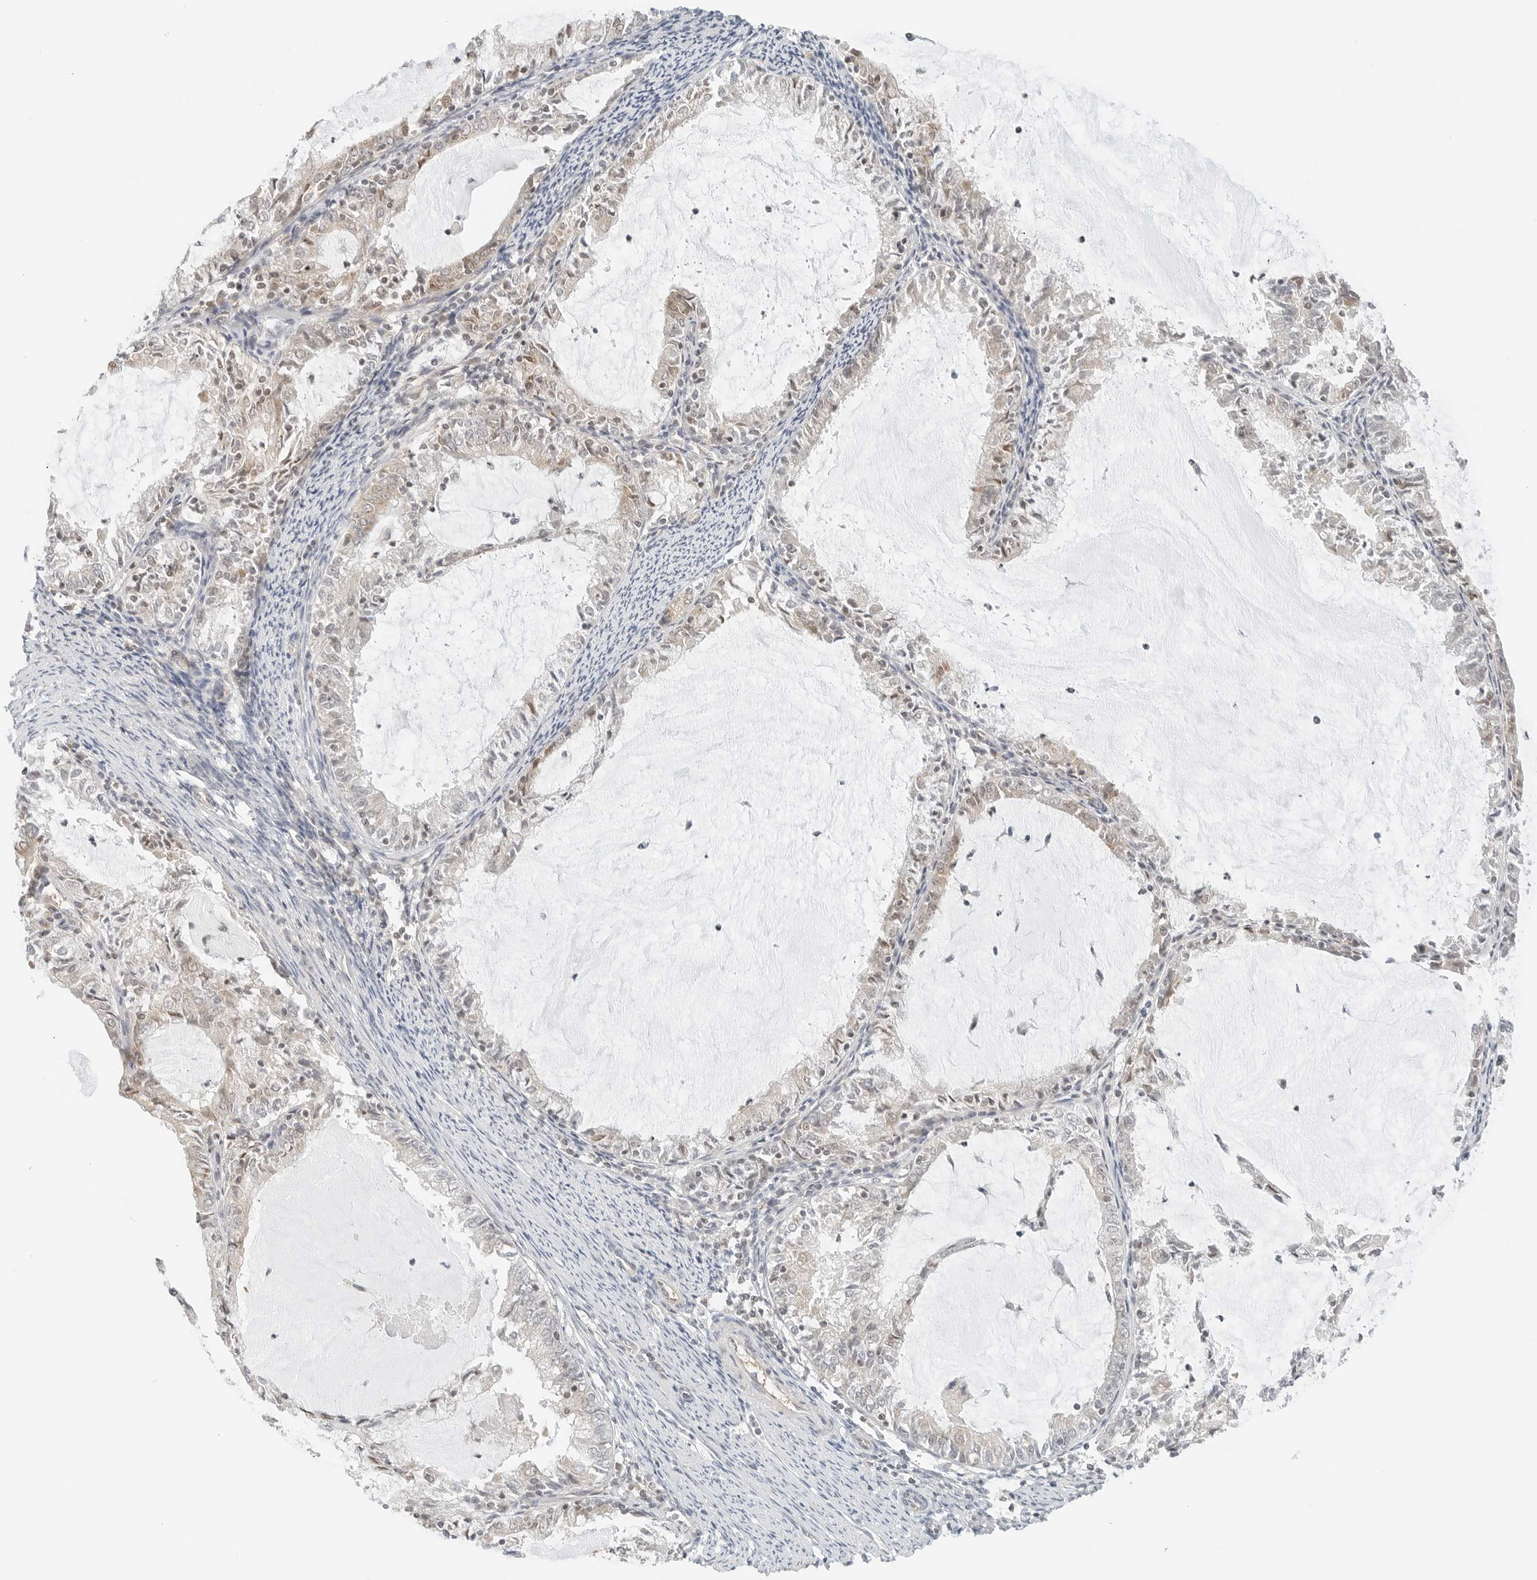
{"staining": {"intensity": "weak", "quantity": "<25%", "location": "cytoplasmic/membranous"}, "tissue": "endometrial cancer", "cell_type": "Tumor cells", "image_type": "cancer", "snomed": [{"axis": "morphology", "description": "Adenocarcinoma, NOS"}, {"axis": "topography", "description": "Endometrium"}], "caption": "An IHC image of adenocarcinoma (endometrial) is shown. There is no staining in tumor cells of adenocarcinoma (endometrial).", "gene": "IQCC", "patient": {"sex": "female", "age": 57}}